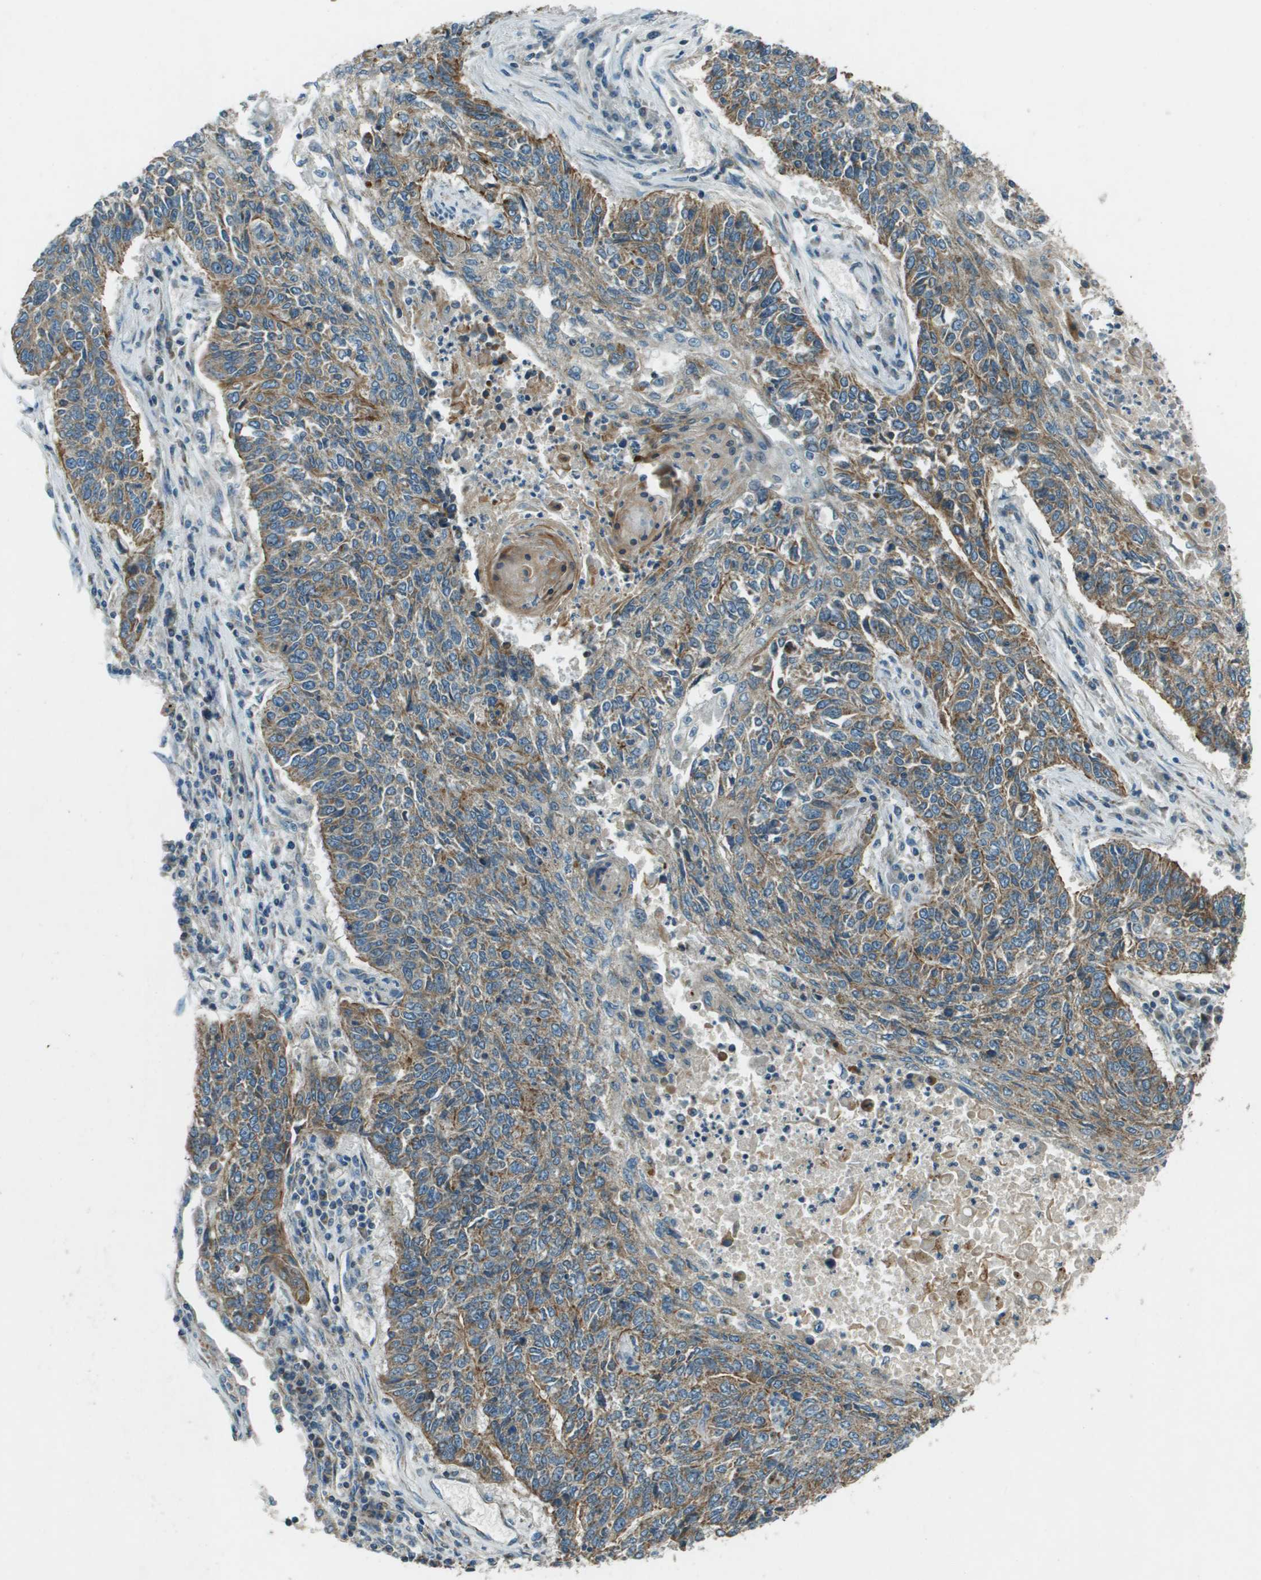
{"staining": {"intensity": "moderate", "quantity": ">75%", "location": "cytoplasmic/membranous"}, "tissue": "lung cancer", "cell_type": "Tumor cells", "image_type": "cancer", "snomed": [{"axis": "morphology", "description": "Normal tissue, NOS"}, {"axis": "morphology", "description": "Squamous cell carcinoma, NOS"}, {"axis": "topography", "description": "Cartilage tissue"}, {"axis": "topography", "description": "Bronchus"}, {"axis": "topography", "description": "Lung"}], "caption": "Immunohistochemical staining of squamous cell carcinoma (lung) displays medium levels of moderate cytoplasmic/membranous protein expression in about >75% of tumor cells.", "gene": "MIGA1", "patient": {"sex": "female", "age": 49}}